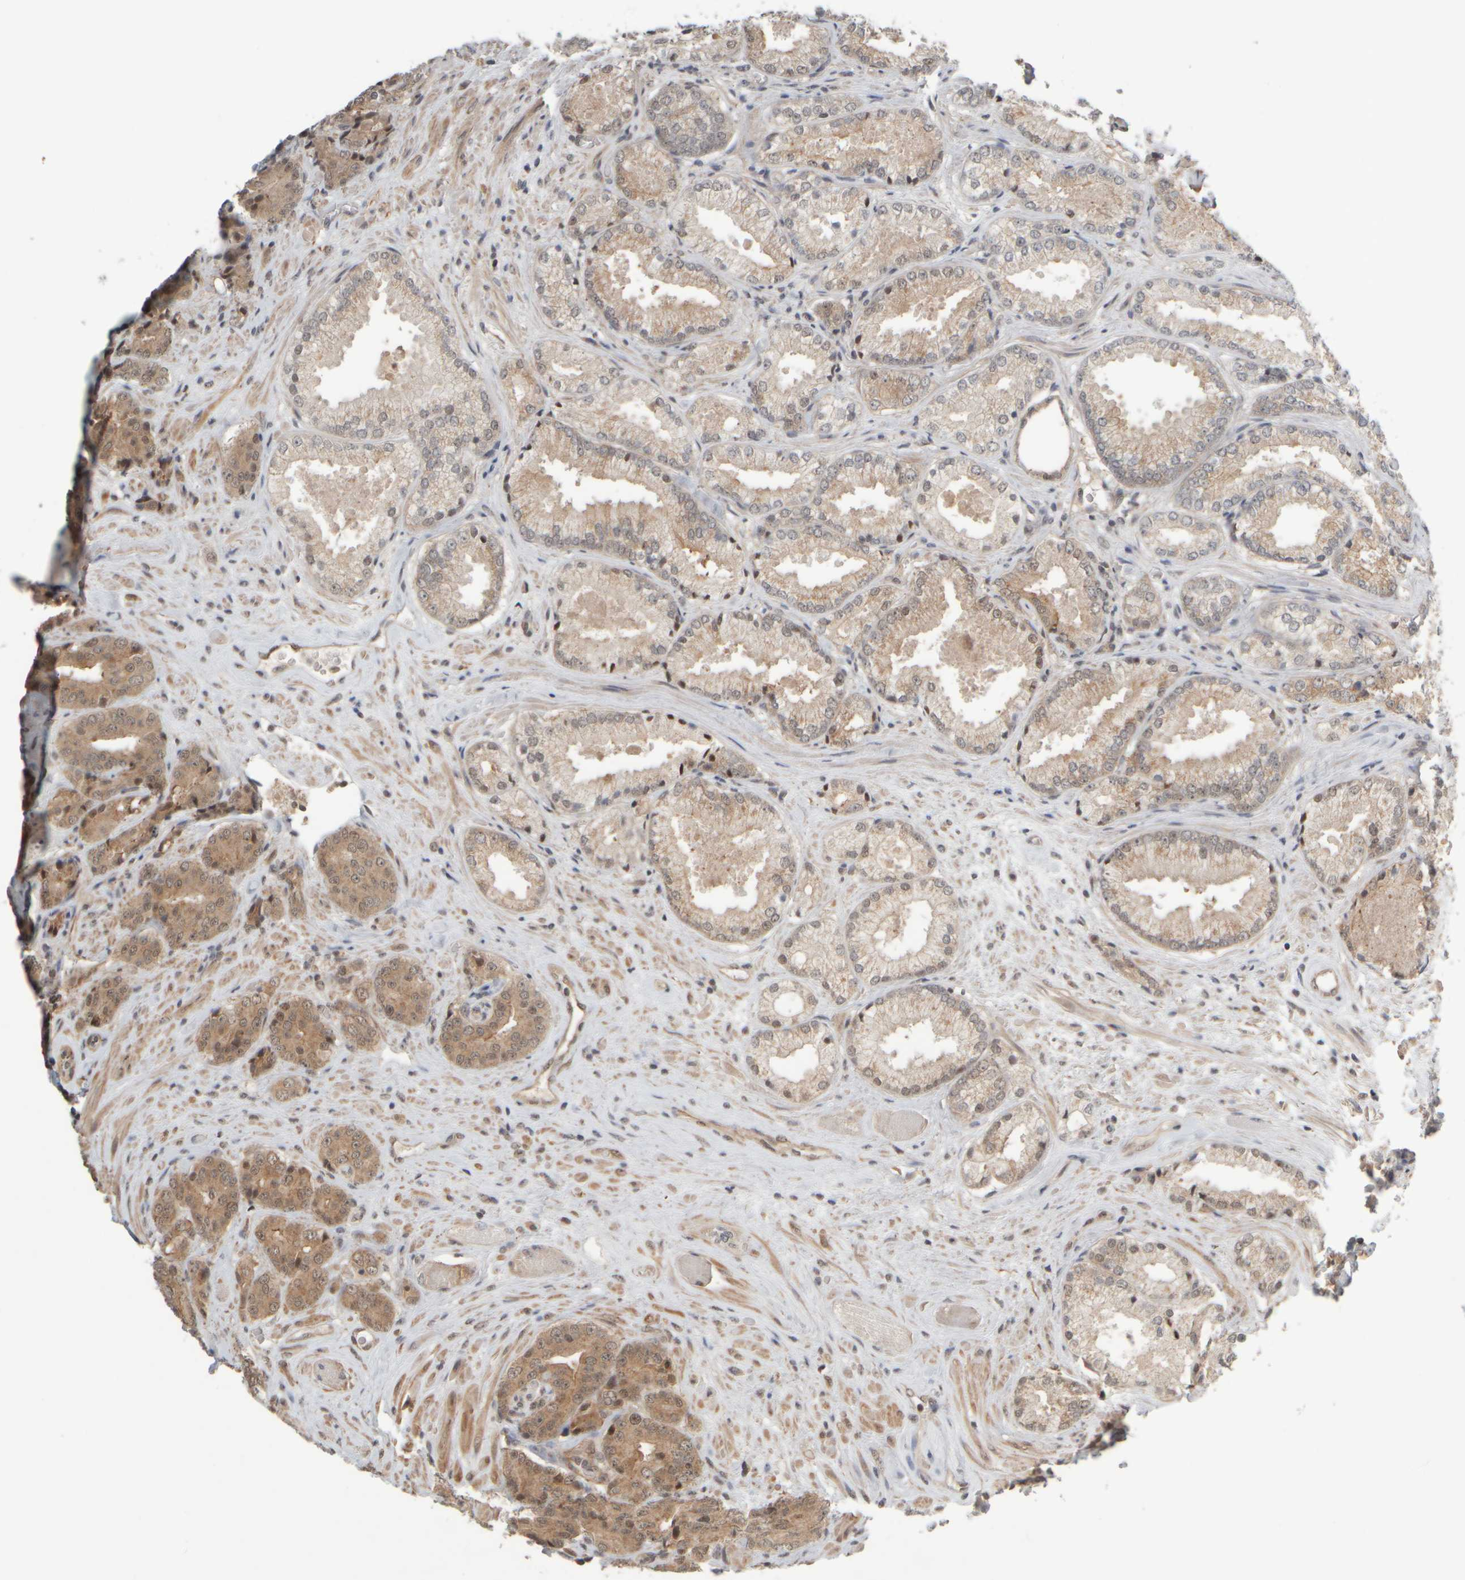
{"staining": {"intensity": "weak", "quantity": ">75%", "location": "cytoplasmic/membranous"}, "tissue": "prostate cancer", "cell_type": "Tumor cells", "image_type": "cancer", "snomed": [{"axis": "morphology", "description": "Adenocarcinoma, High grade"}, {"axis": "topography", "description": "Prostate"}], "caption": "A micrograph of human prostate cancer (high-grade adenocarcinoma) stained for a protein demonstrates weak cytoplasmic/membranous brown staining in tumor cells.", "gene": "SYNRG", "patient": {"sex": "male", "age": 71}}